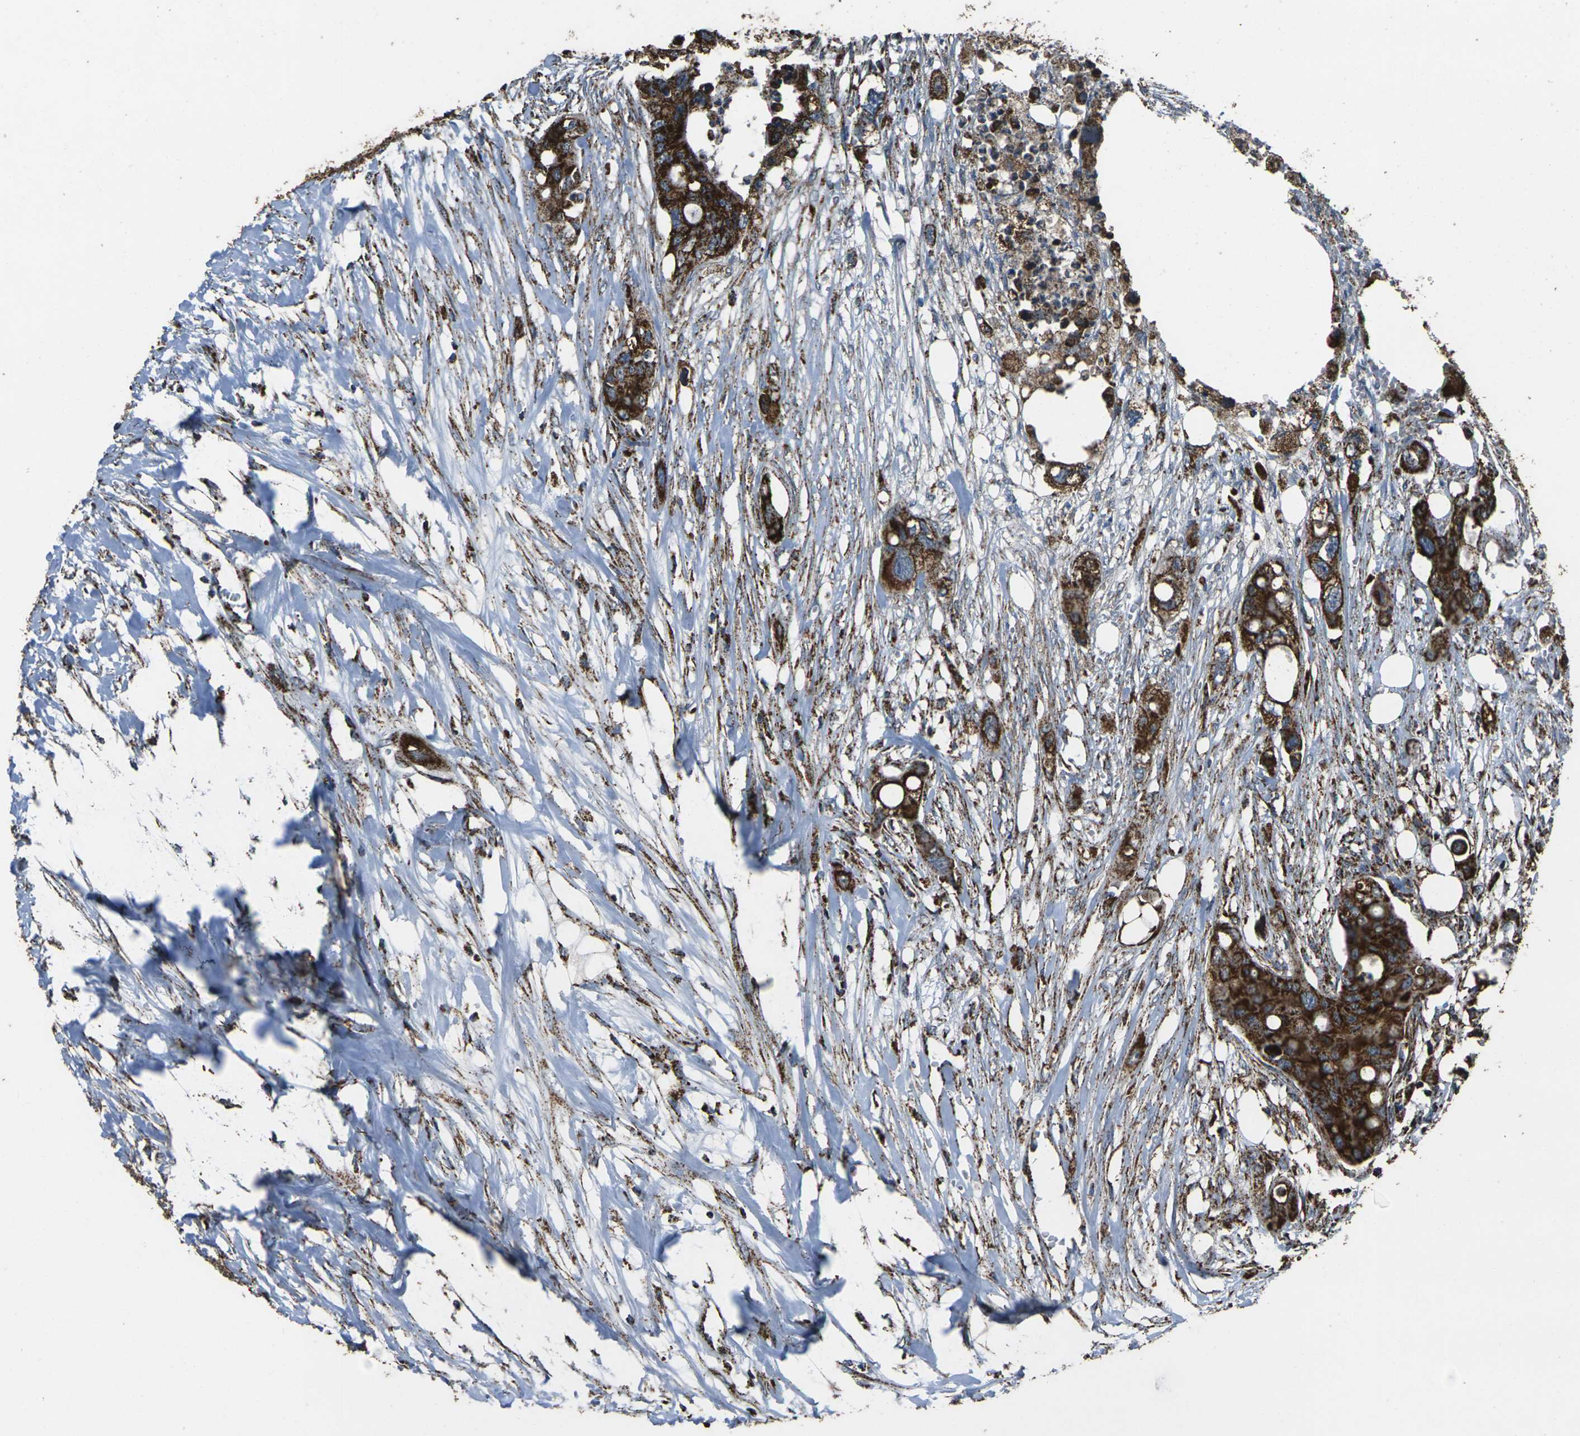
{"staining": {"intensity": "strong", "quantity": ">75%", "location": "cytoplasmic/membranous"}, "tissue": "colorectal cancer", "cell_type": "Tumor cells", "image_type": "cancer", "snomed": [{"axis": "morphology", "description": "Adenocarcinoma, NOS"}, {"axis": "topography", "description": "Colon"}], "caption": "An image of colorectal cancer stained for a protein shows strong cytoplasmic/membranous brown staining in tumor cells.", "gene": "KLHL5", "patient": {"sex": "female", "age": 57}}